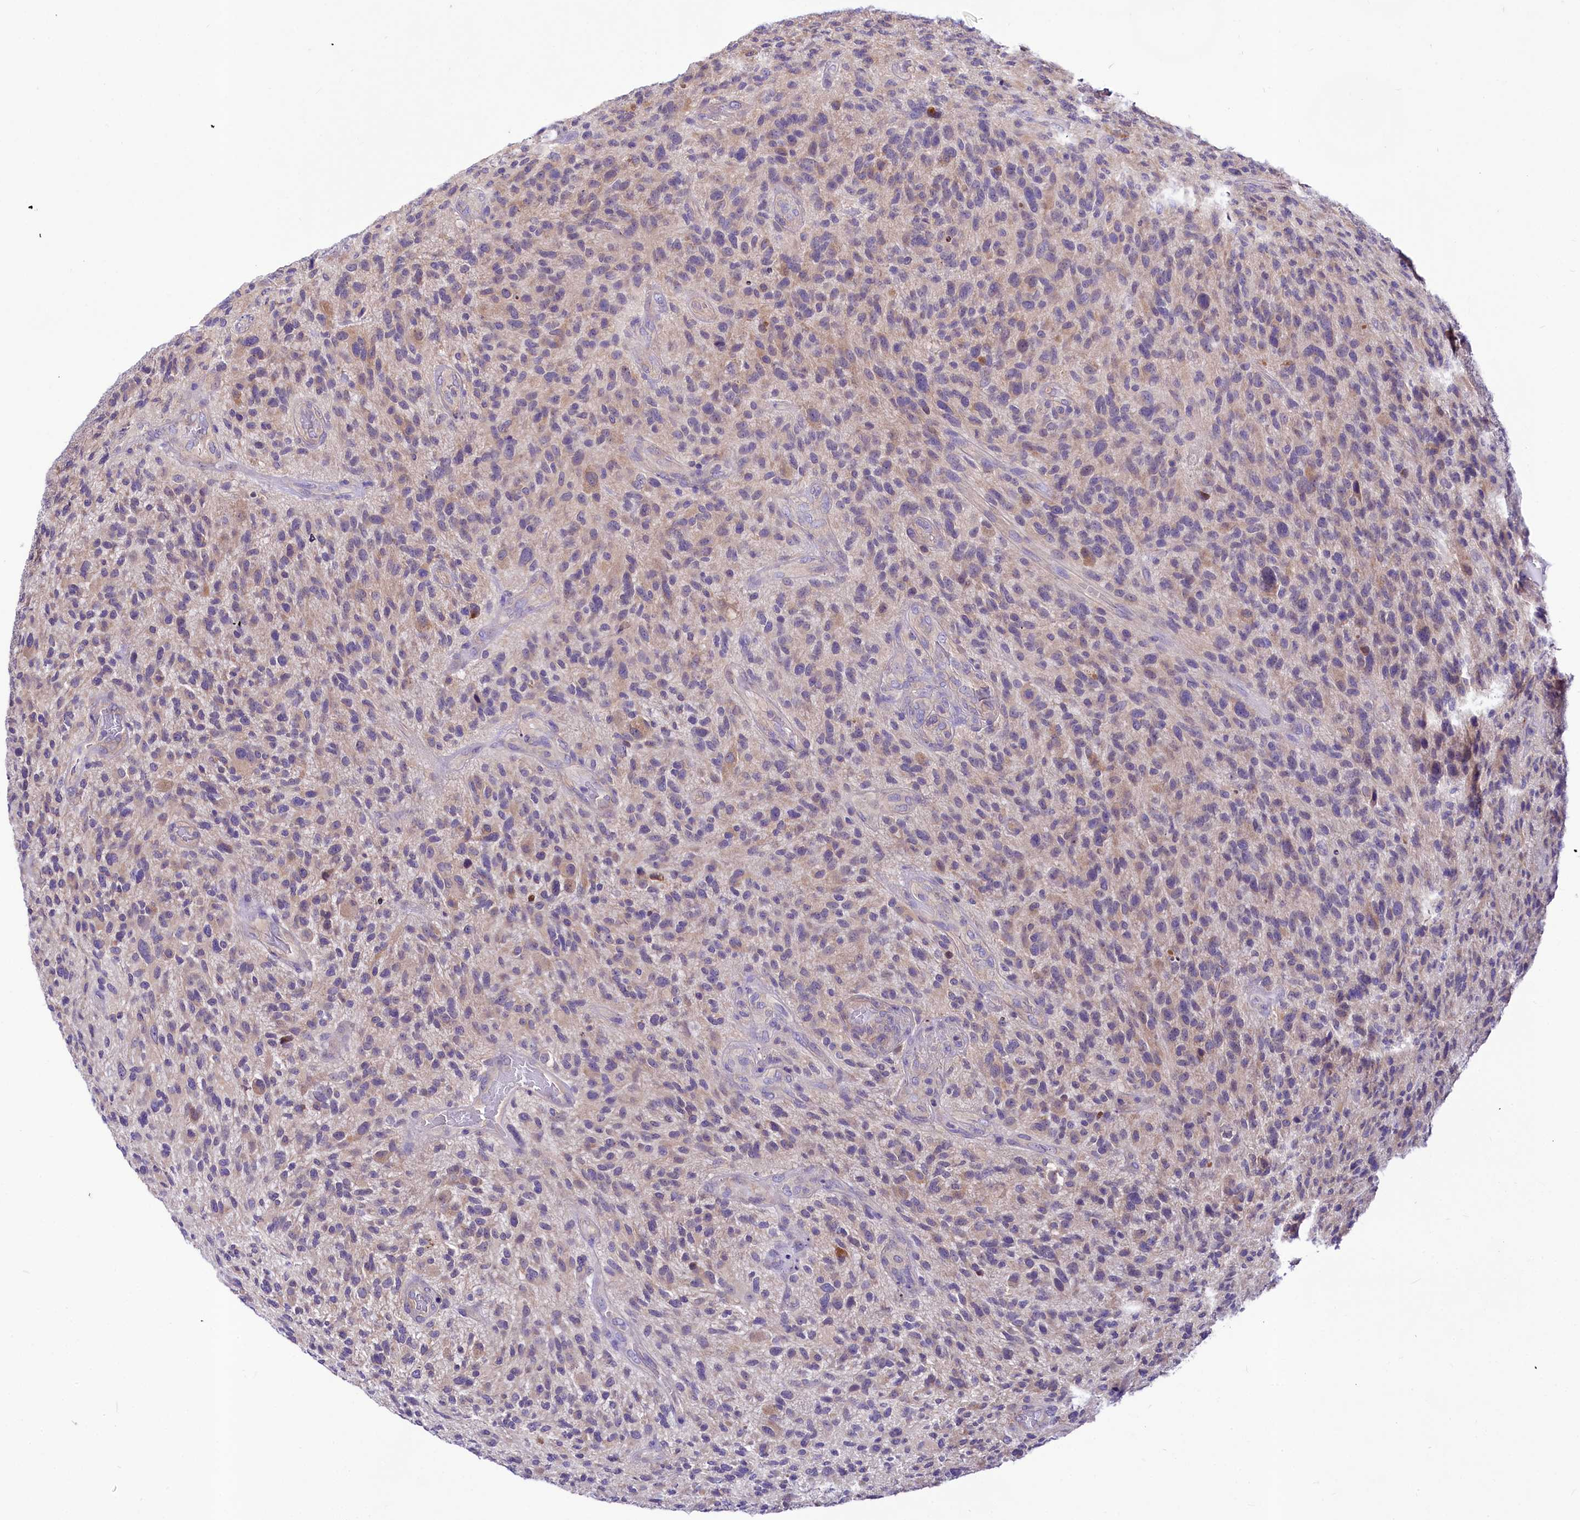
{"staining": {"intensity": "weak", "quantity": "<25%", "location": "cytoplasmic/membranous"}, "tissue": "glioma", "cell_type": "Tumor cells", "image_type": "cancer", "snomed": [{"axis": "morphology", "description": "Glioma, malignant, High grade"}, {"axis": "topography", "description": "Brain"}], "caption": "Immunohistochemistry of human malignant glioma (high-grade) displays no staining in tumor cells.", "gene": "ABHD5", "patient": {"sex": "male", "age": 47}}